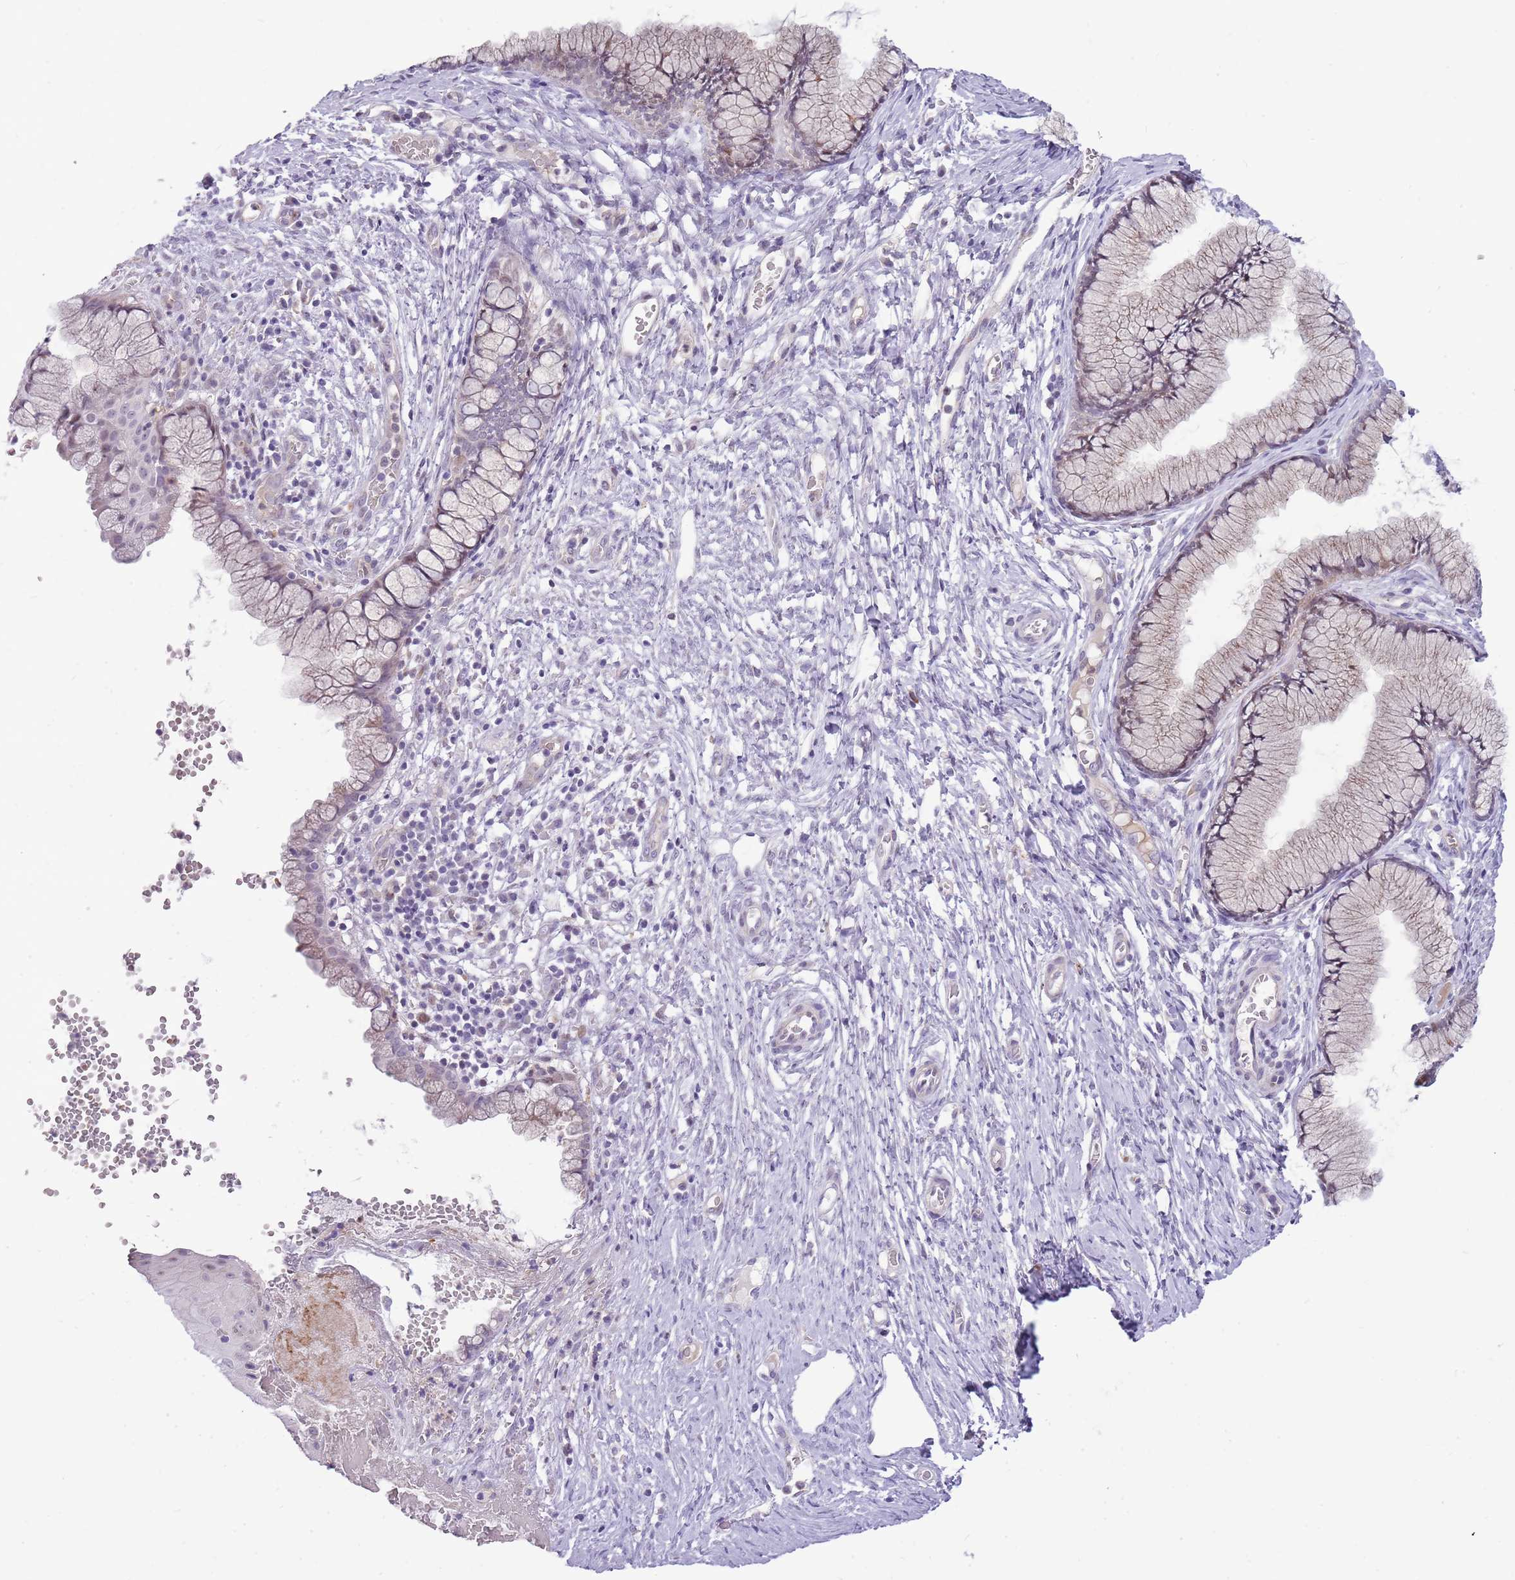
{"staining": {"intensity": "negative", "quantity": "none", "location": "none"}, "tissue": "cervix", "cell_type": "Glandular cells", "image_type": "normal", "snomed": [{"axis": "morphology", "description": "Normal tissue, NOS"}, {"axis": "topography", "description": "Cervix"}], "caption": "A micrograph of cervix stained for a protein exhibits no brown staining in glandular cells.", "gene": "PCNX1", "patient": {"sex": "female", "age": 42}}